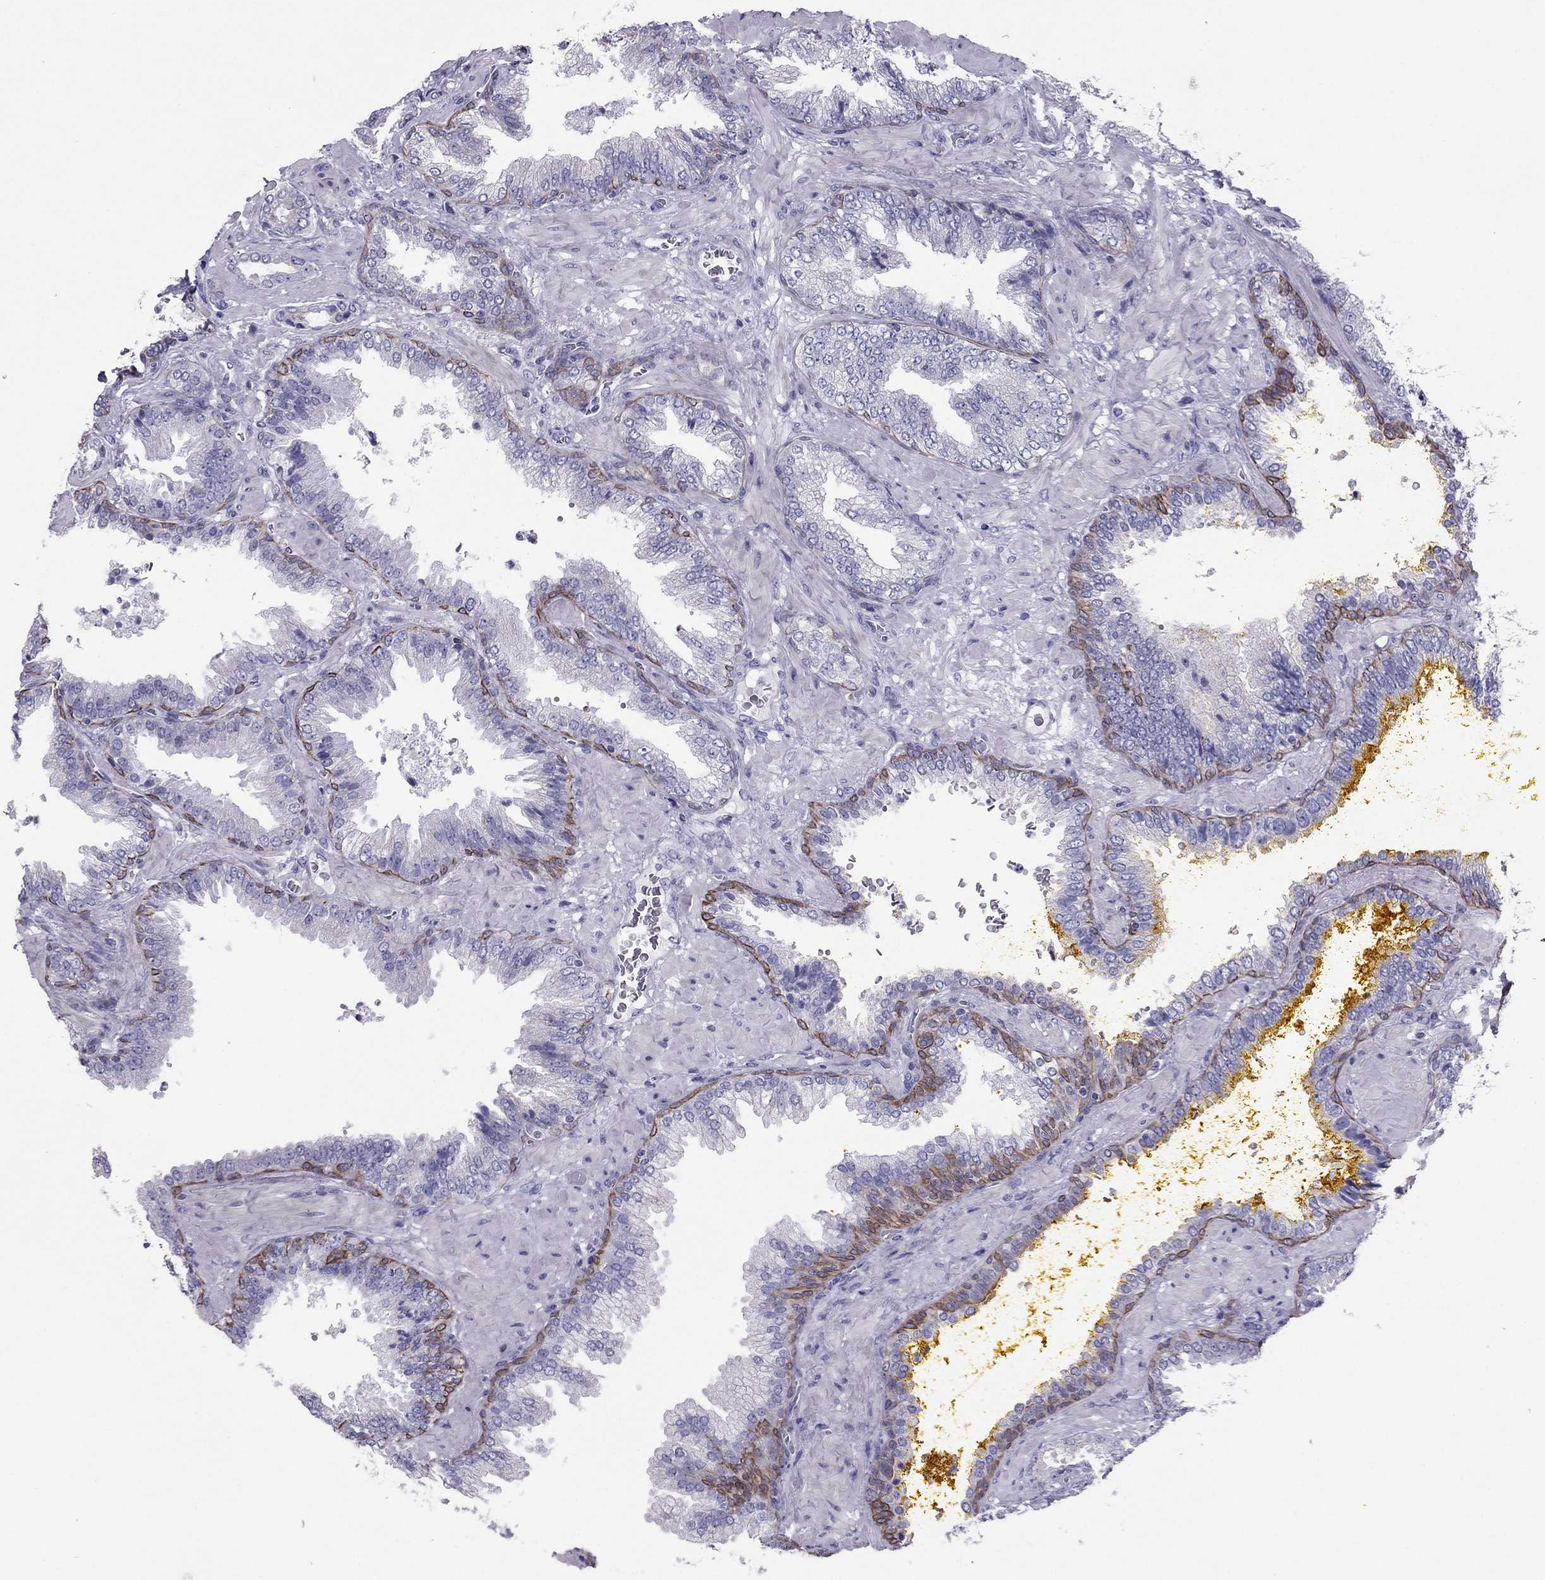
{"staining": {"intensity": "strong", "quantity": "<25%", "location": "cytoplasmic/membranous"}, "tissue": "prostate cancer", "cell_type": "Tumor cells", "image_type": "cancer", "snomed": [{"axis": "morphology", "description": "Adenocarcinoma, Low grade"}, {"axis": "topography", "description": "Prostate"}], "caption": "Tumor cells show medium levels of strong cytoplasmic/membranous staining in approximately <25% of cells in prostate cancer.", "gene": "MAEL", "patient": {"sex": "male", "age": 68}}